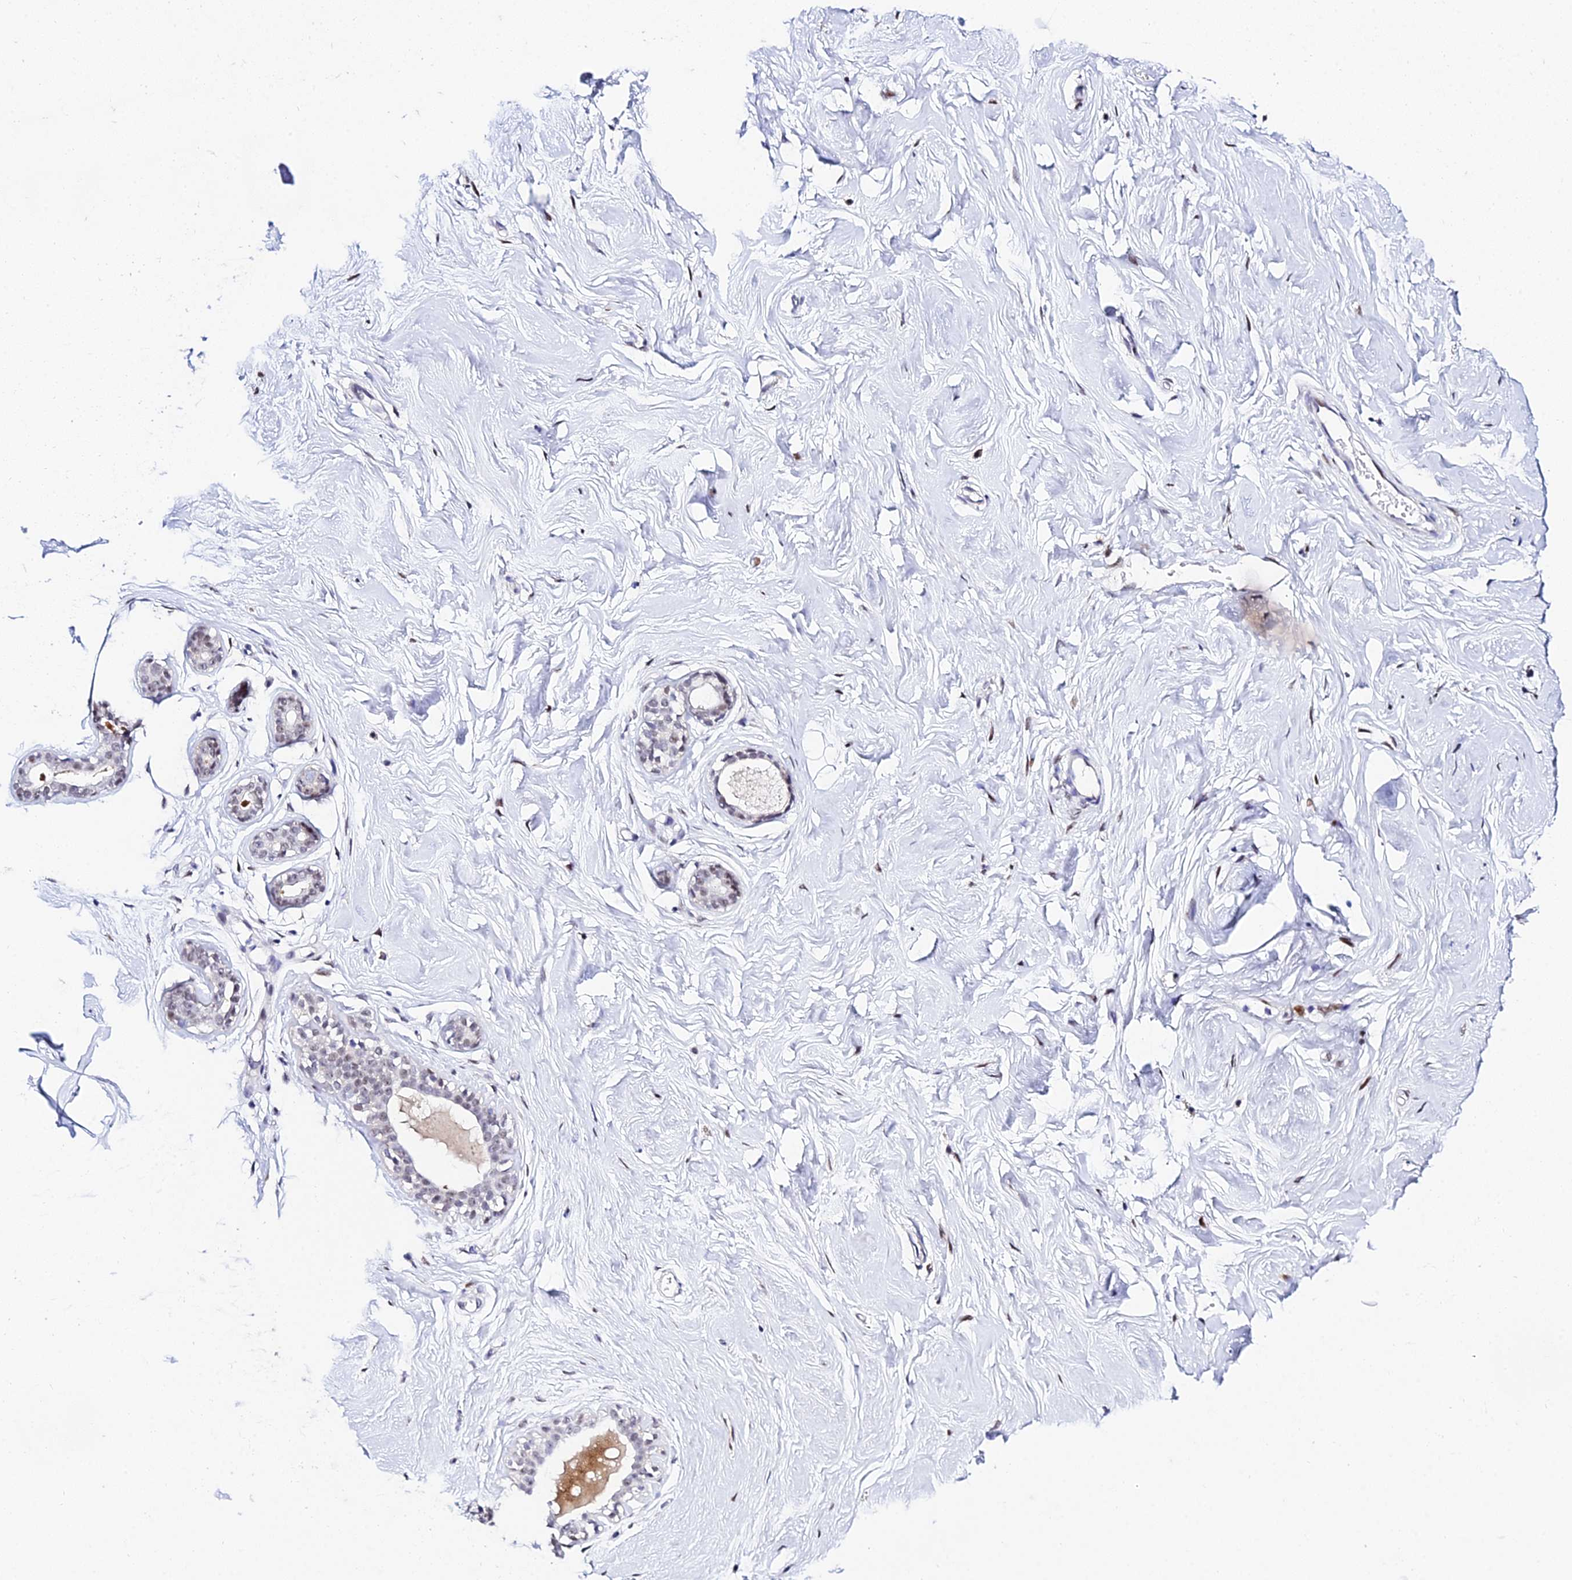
{"staining": {"intensity": "negative", "quantity": "none", "location": "none"}, "tissue": "breast", "cell_type": "Adipocytes", "image_type": "normal", "snomed": [{"axis": "morphology", "description": "Normal tissue, NOS"}, {"axis": "morphology", "description": "Adenoma, NOS"}, {"axis": "topography", "description": "Breast"}], "caption": "Photomicrograph shows no protein staining in adipocytes of unremarkable breast.", "gene": "POFUT2", "patient": {"sex": "female", "age": 23}}